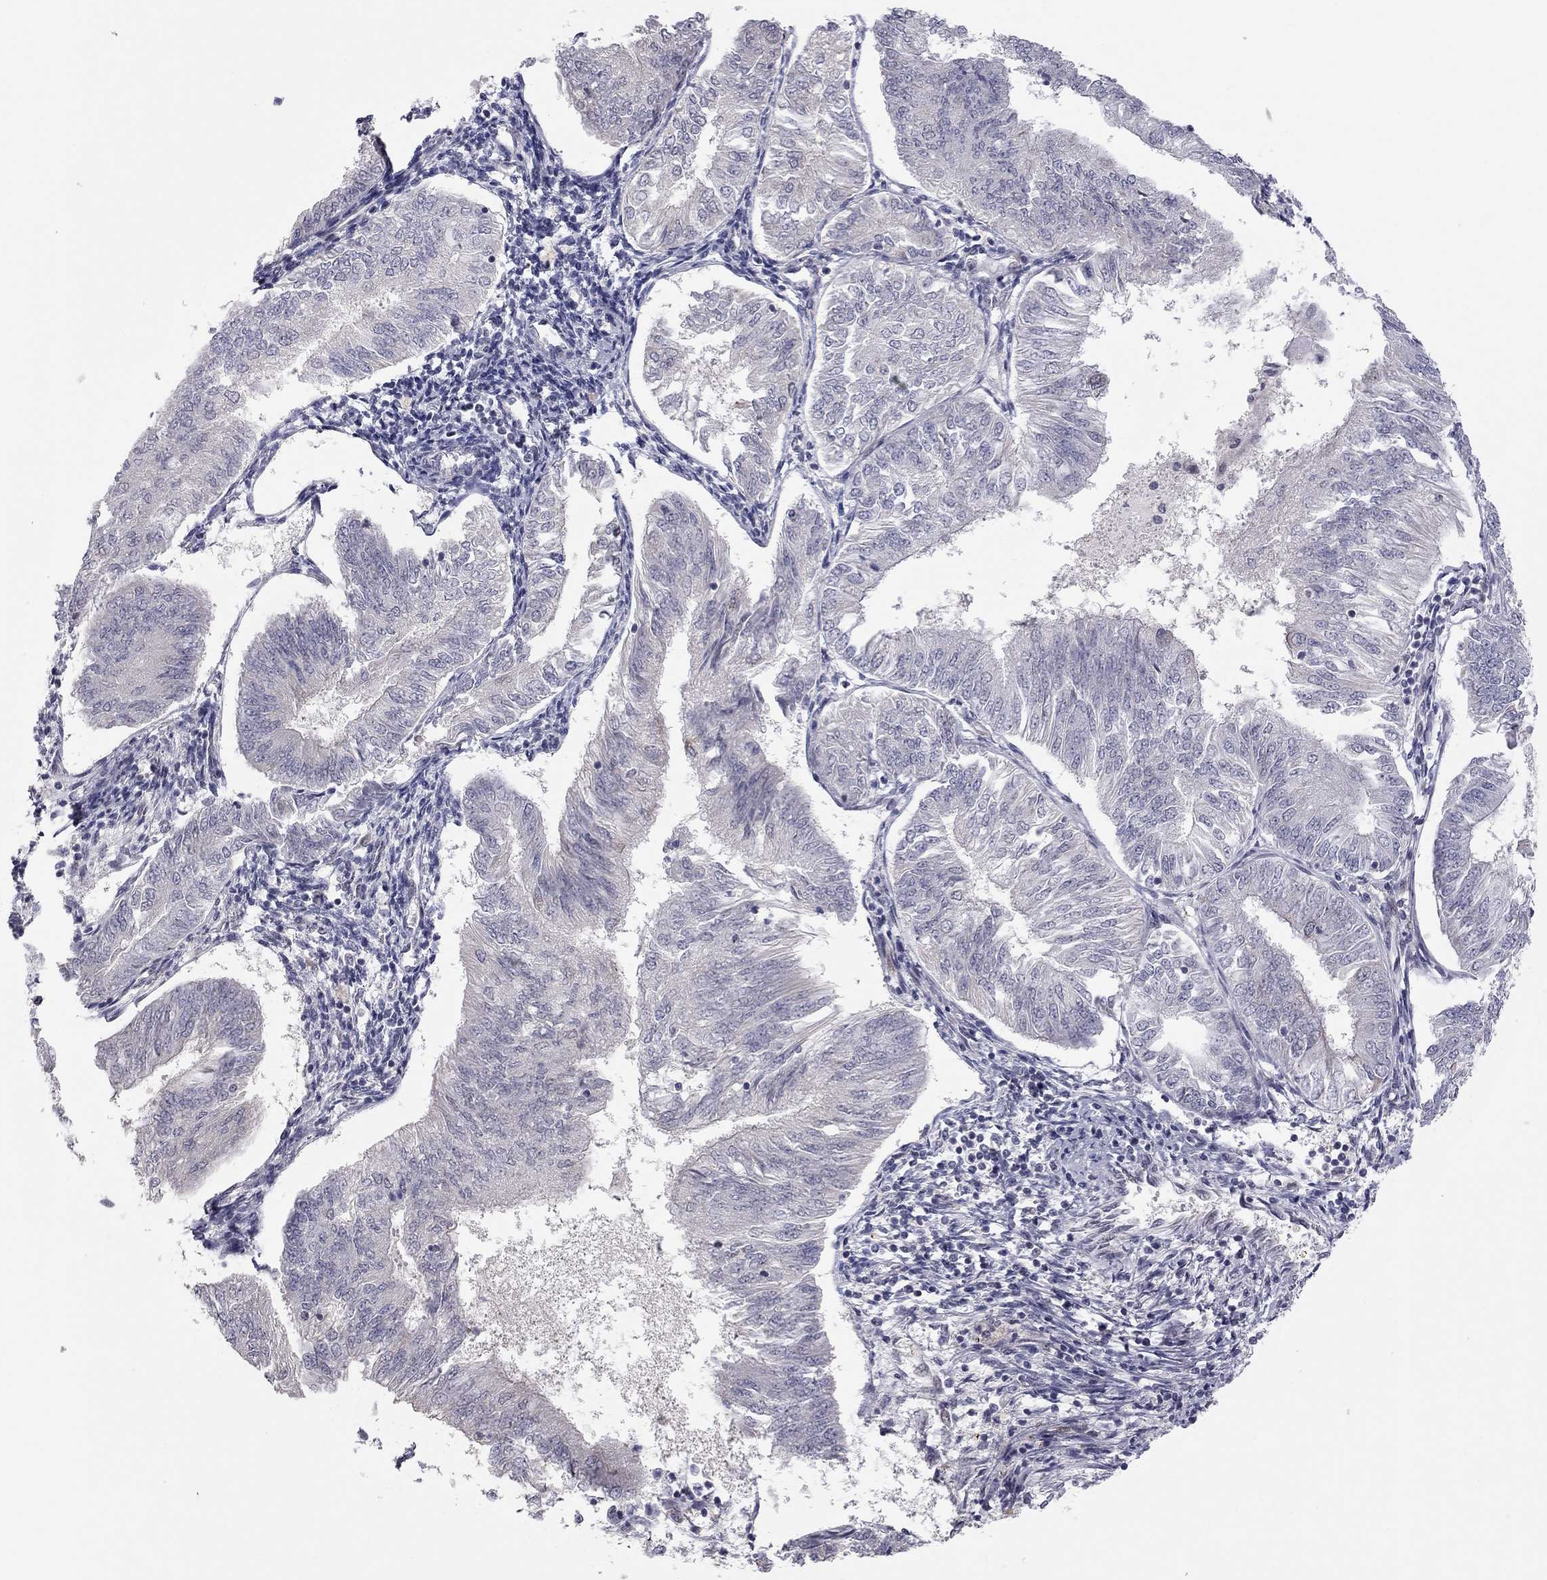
{"staining": {"intensity": "negative", "quantity": "none", "location": "none"}, "tissue": "endometrial cancer", "cell_type": "Tumor cells", "image_type": "cancer", "snomed": [{"axis": "morphology", "description": "Adenocarcinoma, NOS"}, {"axis": "topography", "description": "Endometrium"}], "caption": "Tumor cells show no significant staining in adenocarcinoma (endometrial).", "gene": "MC3R", "patient": {"sex": "female", "age": 58}}